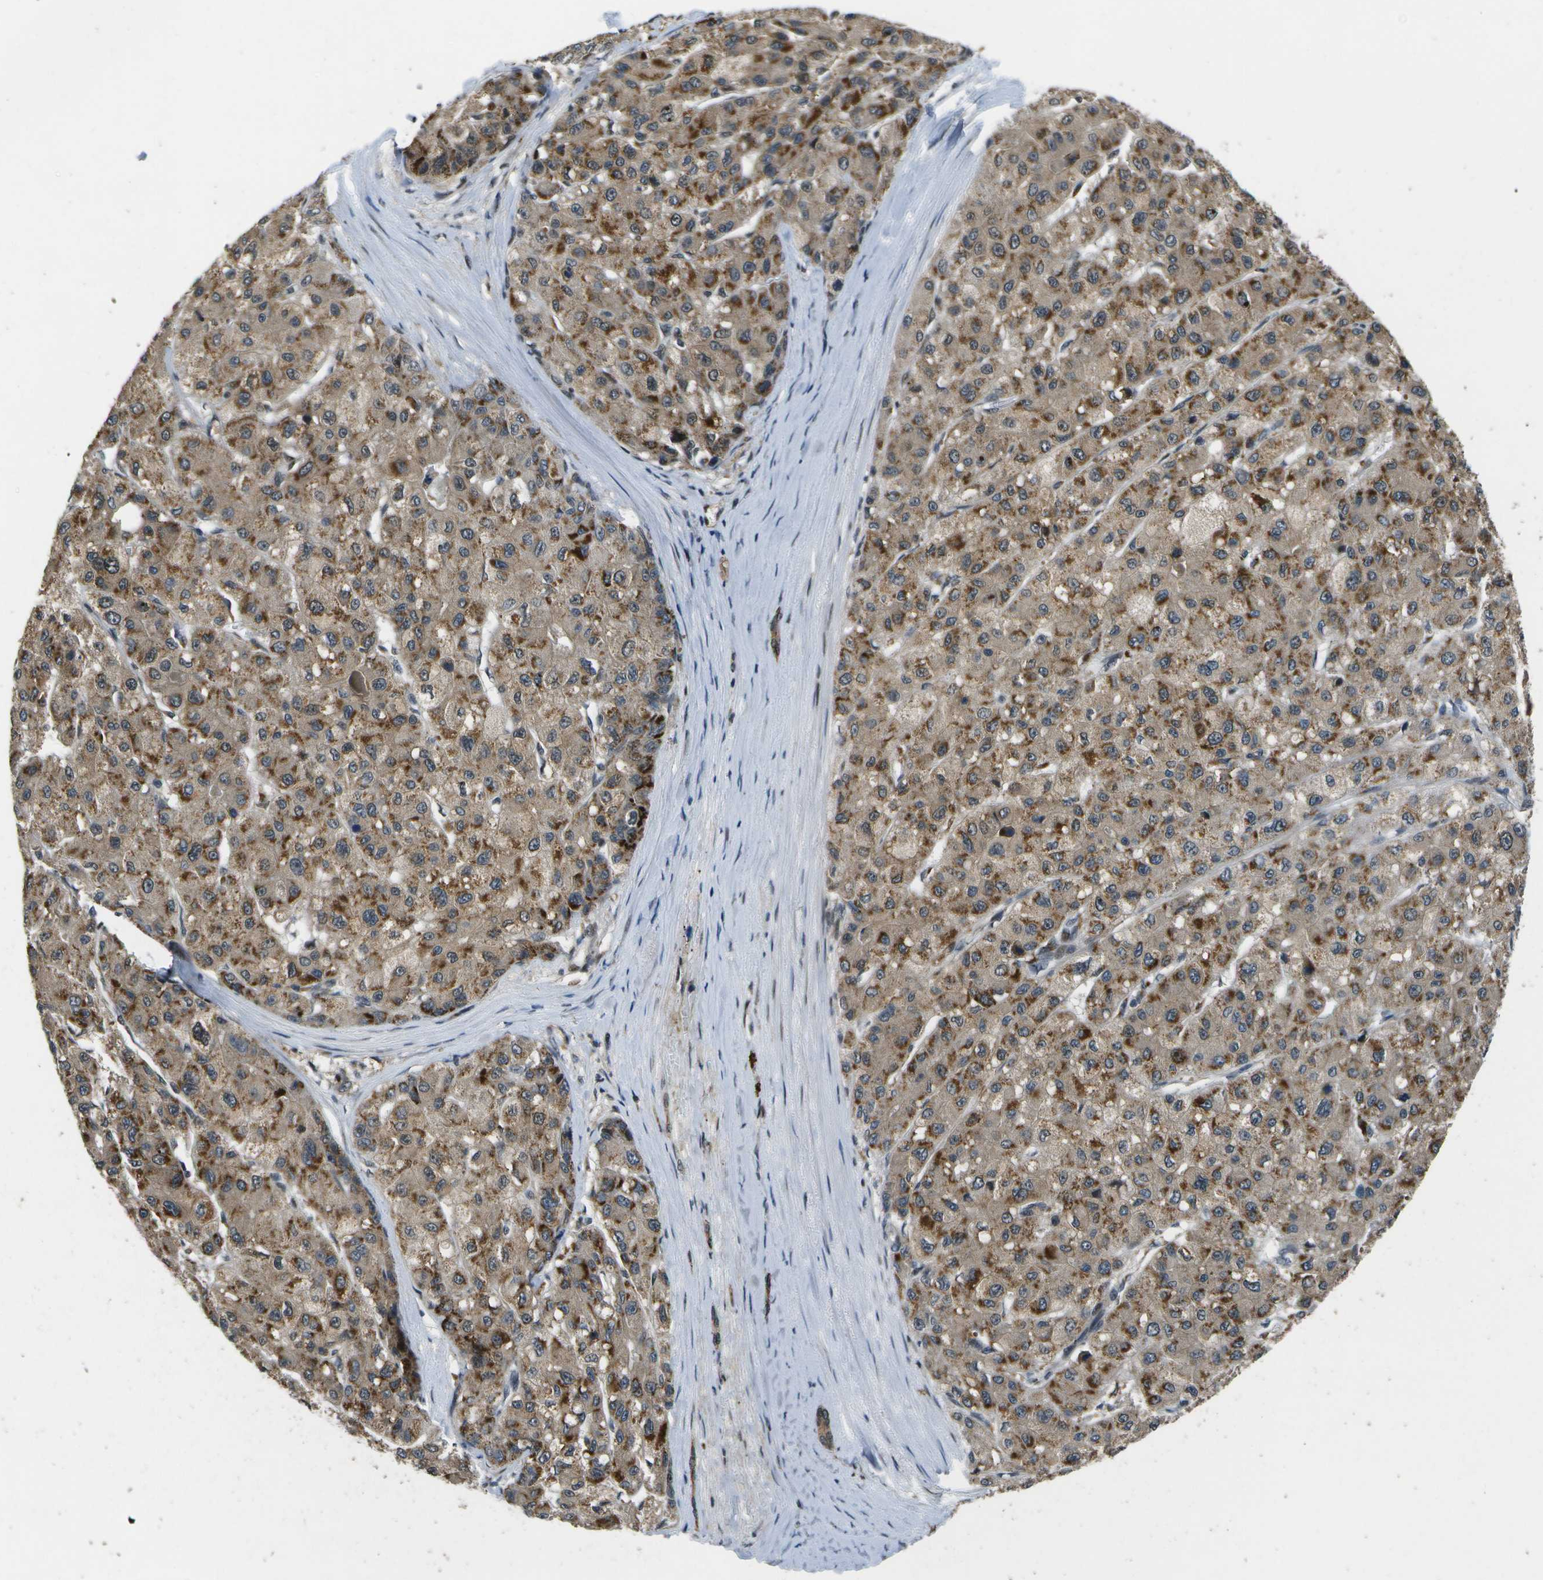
{"staining": {"intensity": "moderate", "quantity": ">75%", "location": "cytoplasmic/membranous"}, "tissue": "liver cancer", "cell_type": "Tumor cells", "image_type": "cancer", "snomed": [{"axis": "morphology", "description": "Carcinoma, Hepatocellular, NOS"}, {"axis": "topography", "description": "Liver"}], "caption": "Immunohistochemical staining of liver cancer exhibits medium levels of moderate cytoplasmic/membranous positivity in about >75% of tumor cells.", "gene": "GANC", "patient": {"sex": "male", "age": 80}}